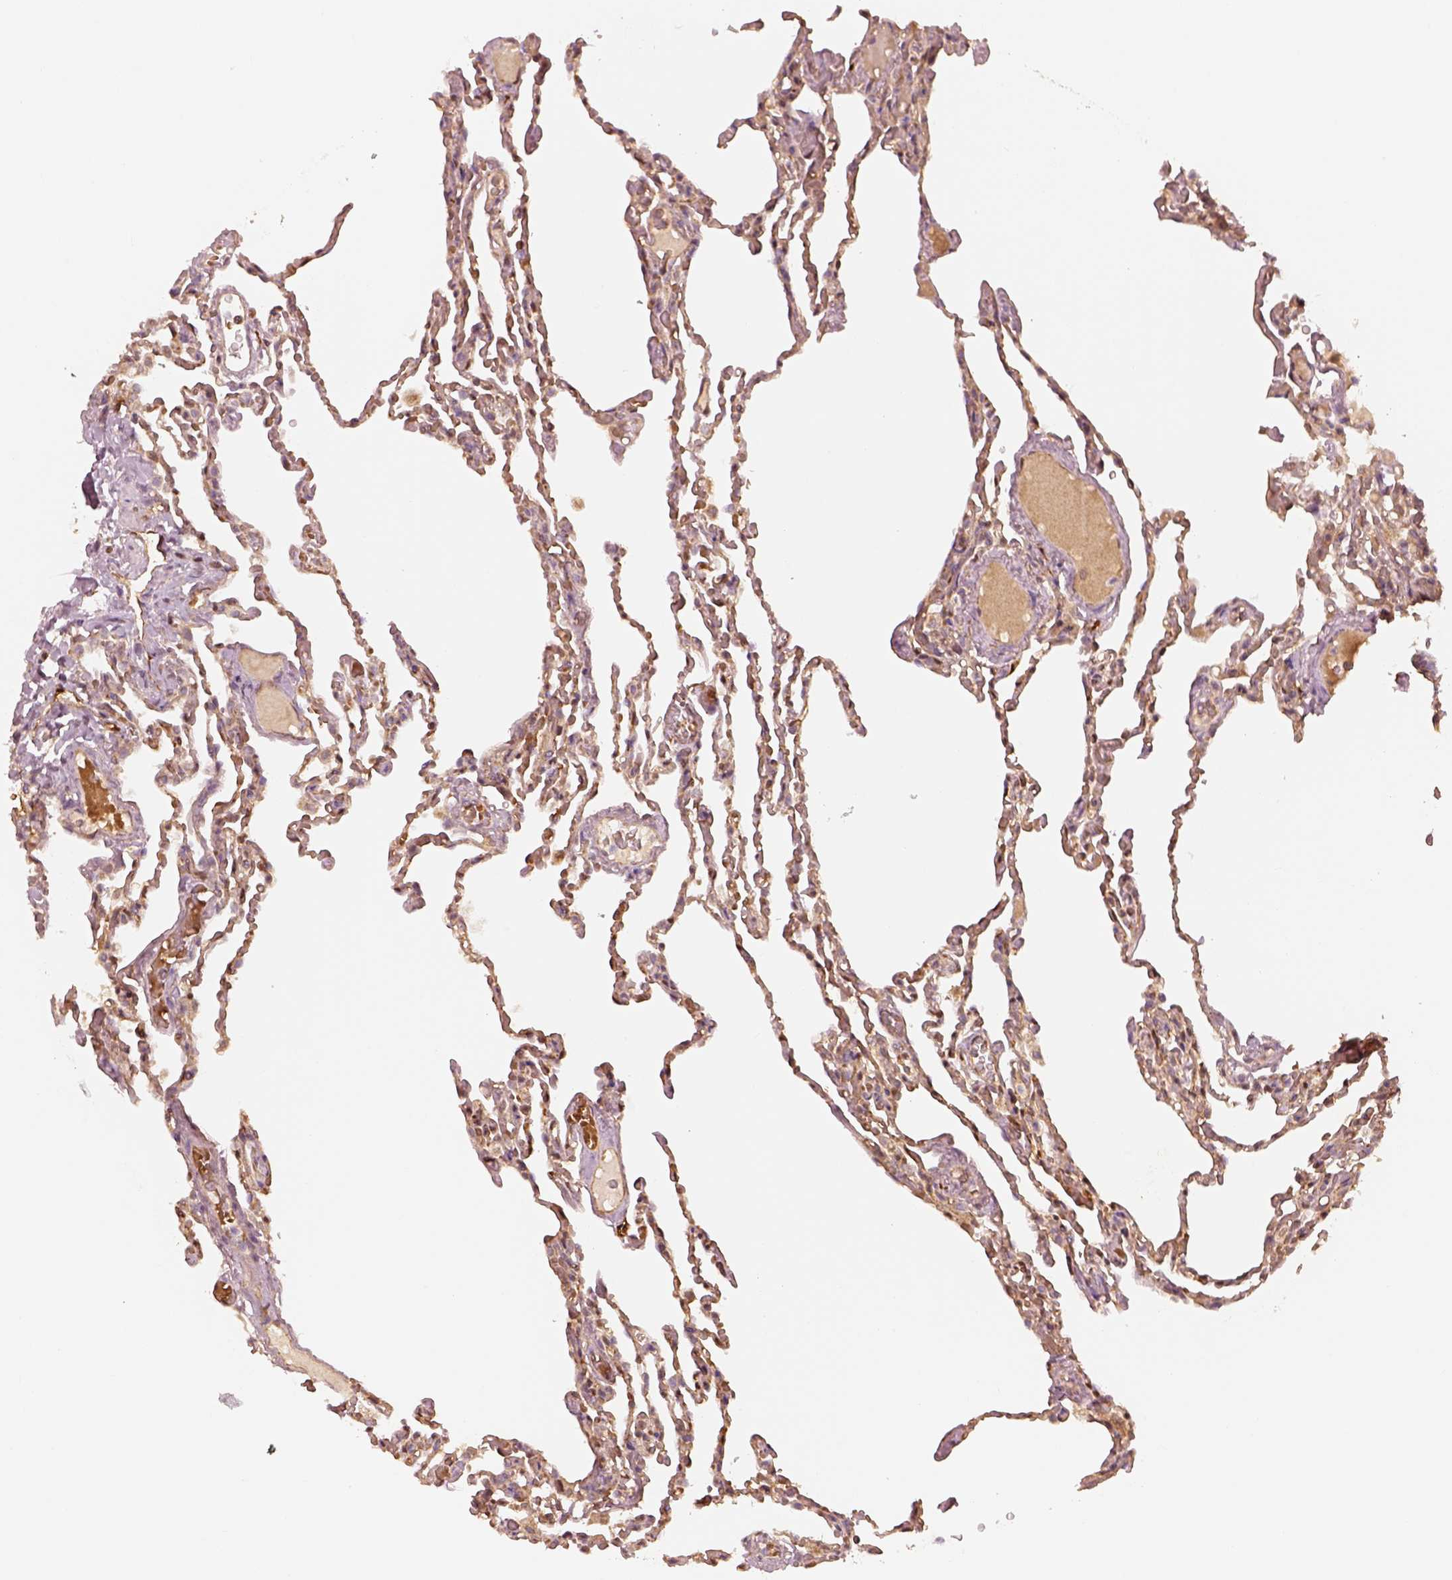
{"staining": {"intensity": "moderate", "quantity": ">75%", "location": "cytoplasmic/membranous"}, "tissue": "lung", "cell_type": "Alveolar cells", "image_type": "normal", "snomed": [{"axis": "morphology", "description": "Normal tissue, NOS"}, {"axis": "topography", "description": "Lung"}], "caption": "IHC (DAB) staining of unremarkable human lung demonstrates moderate cytoplasmic/membranous protein expression in approximately >75% of alveolar cells. (DAB (3,3'-diaminobenzidine) = brown stain, brightfield microscopy at high magnification).", "gene": "FSCN1", "patient": {"sex": "female", "age": 43}}